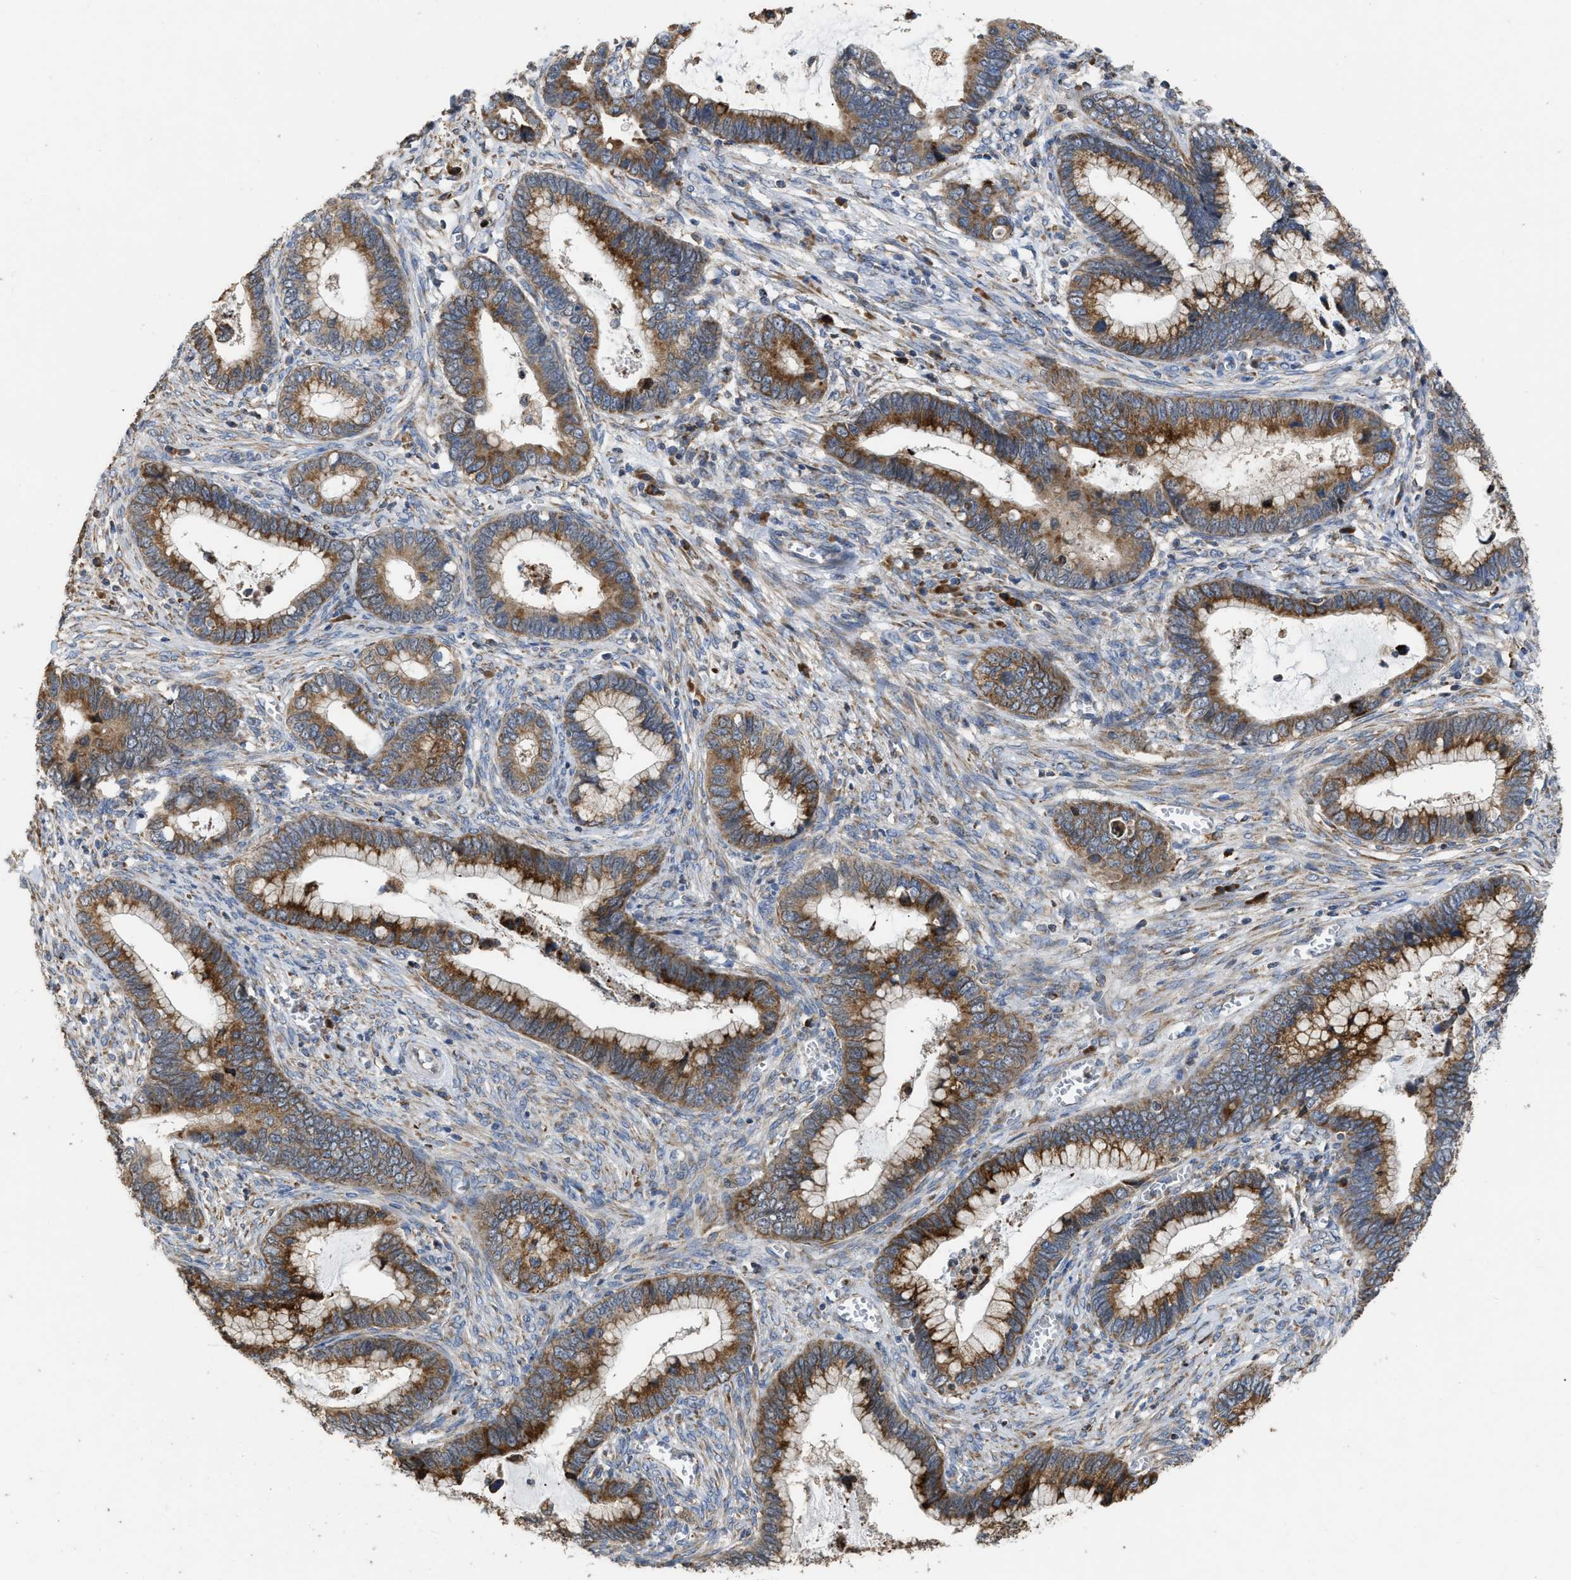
{"staining": {"intensity": "strong", "quantity": ">75%", "location": "cytoplasmic/membranous"}, "tissue": "cervical cancer", "cell_type": "Tumor cells", "image_type": "cancer", "snomed": [{"axis": "morphology", "description": "Adenocarcinoma, NOS"}, {"axis": "topography", "description": "Cervix"}], "caption": "IHC histopathology image of human cervical adenocarcinoma stained for a protein (brown), which reveals high levels of strong cytoplasmic/membranous staining in about >75% of tumor cells.", "gene": "AK2", "patient": {"sex": "female", "age": 44}}